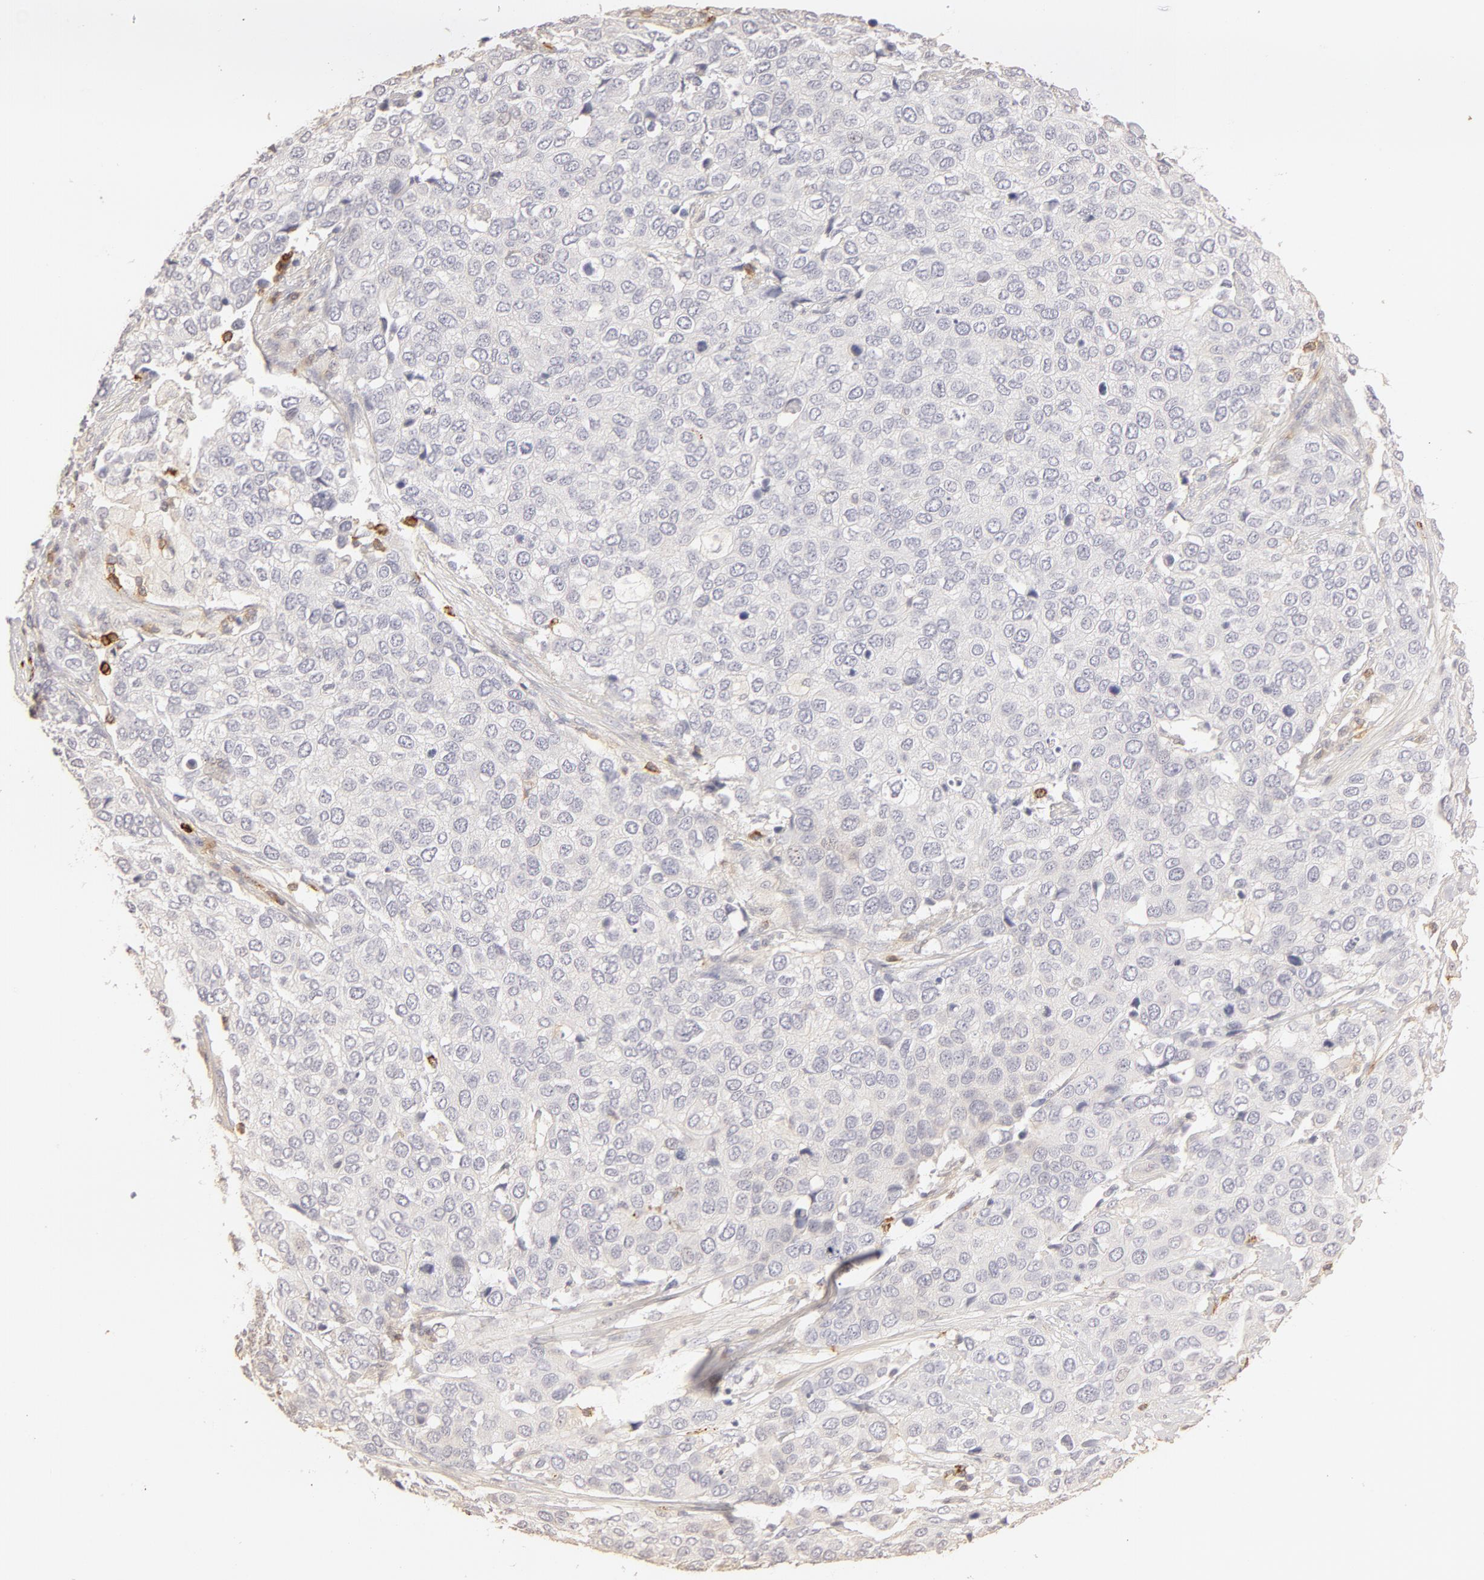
{"staining": {"intensity": "negative", "quantity": "none", "location": "none"}, "tissue": "cervical cancer", "cell_type": "Tumor cells", "image_type": "cancer", "snomed": [{"axis": "morphology", "description": "Squamous cell carcinoma, NOS"}, {"axis": "topography", "description": "Cervix"}], "caption": "This is a histopathology image of IHC staining of cervical cancer (squamous cell carcinoma), which shows no staining in tumor cells. (DAB (3,3'-diaminobenzidine) IHC with hematoxylin counter stain).", "gene": "C1R", "patient": {"sex": "female", "age": 54}}